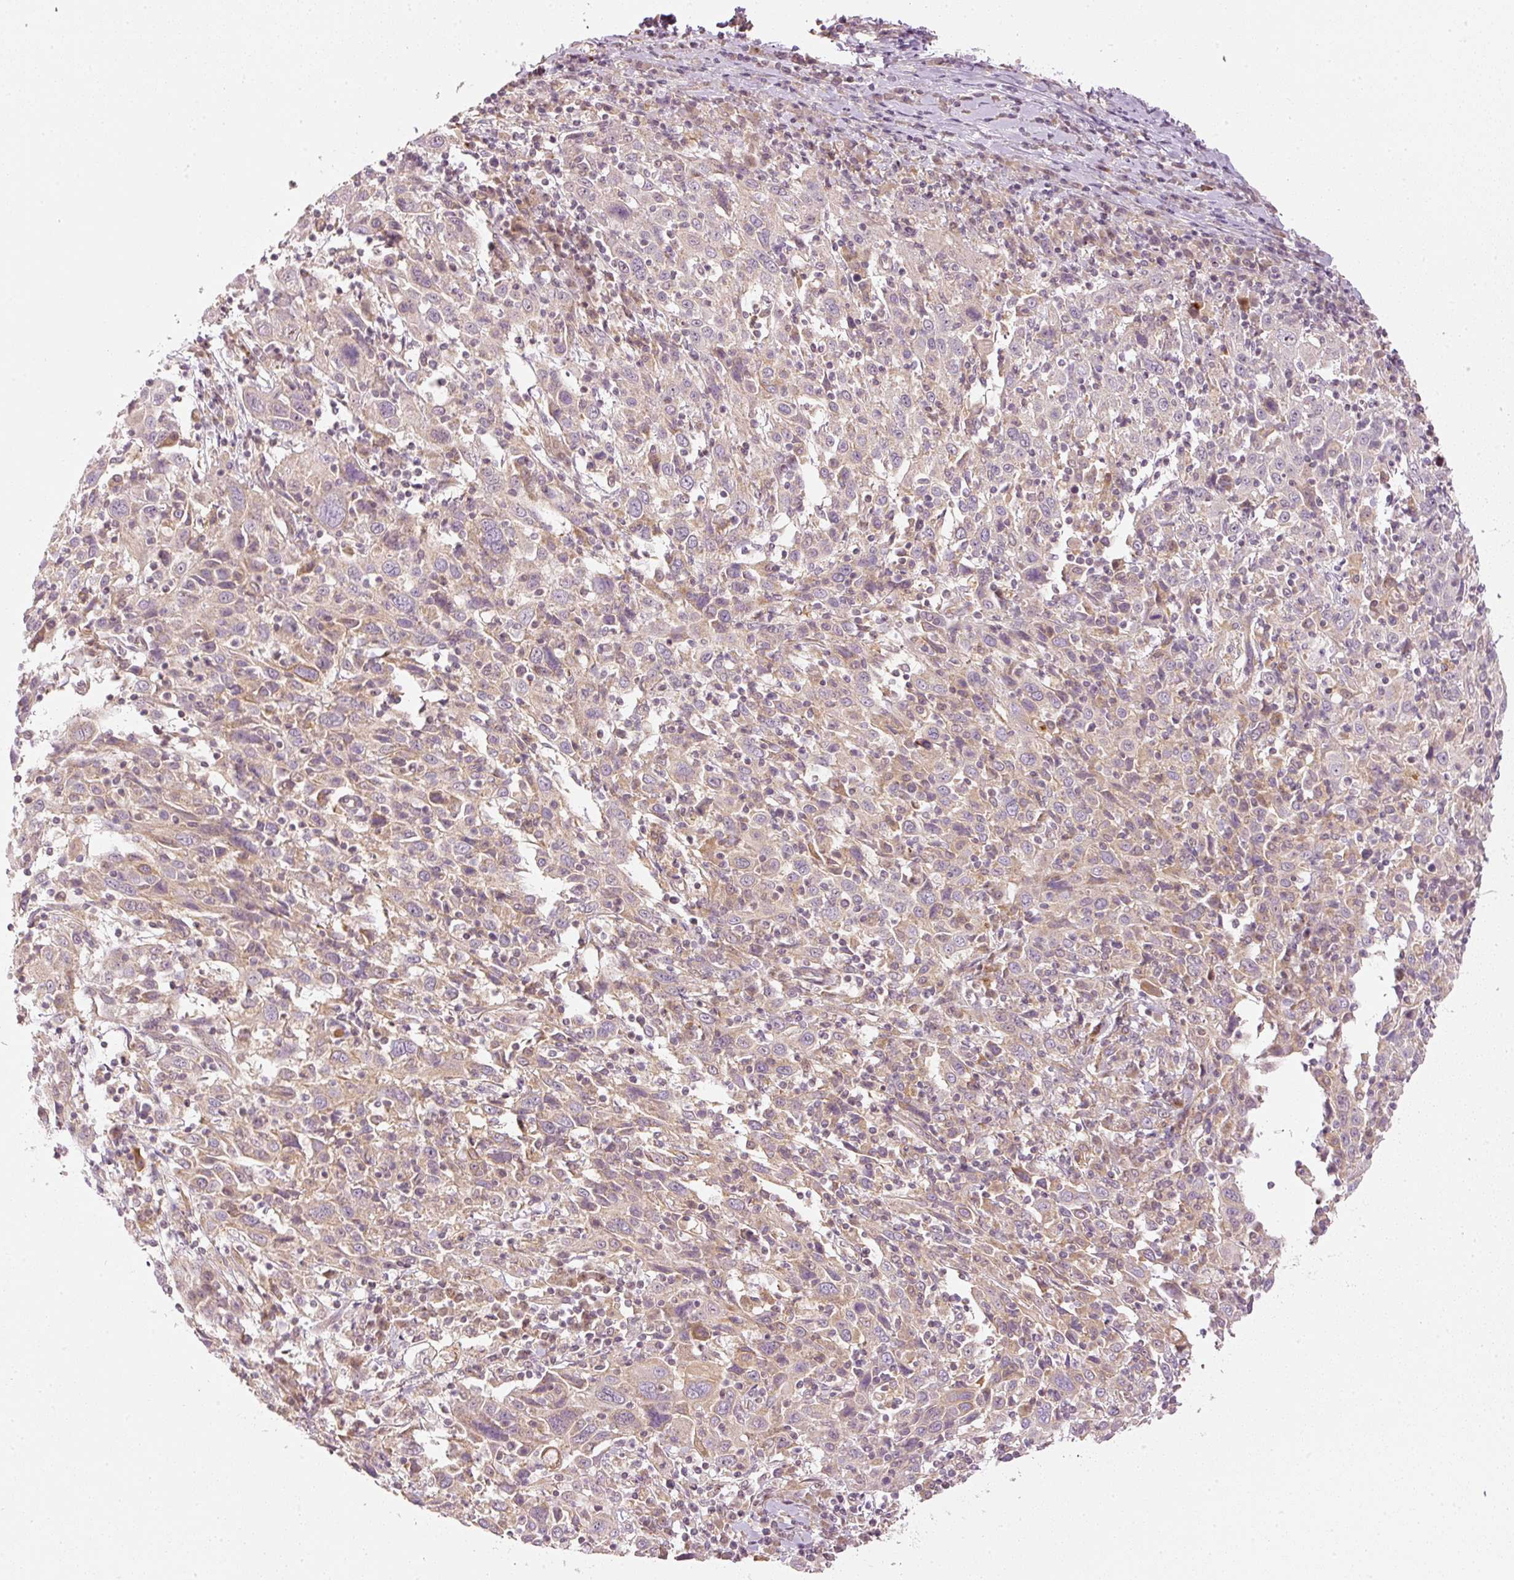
{"staining": {"intensity": "weak", "quantity": "25%-75%", "location": "cytoplasmic/membranous"}, "tissue": "cervical cancer", "cell_type": "Tumor cells", "image_type": "cancer", "snomed": [{"axis": "morphology", "description": "Squamous cell carcinoma, NOS"}, {"axis": "topography", "description": "Cervix"}], "caption": "Approximately 25%-75% of tumor cells in human cervical squamous cell carcinoma demonstrate weak cytoplasmic/membranous protein expression as visualized by brown immunohistochemical staining.", "gene": "CDC20B", "patient": {"sex": "female", "age": 46}}